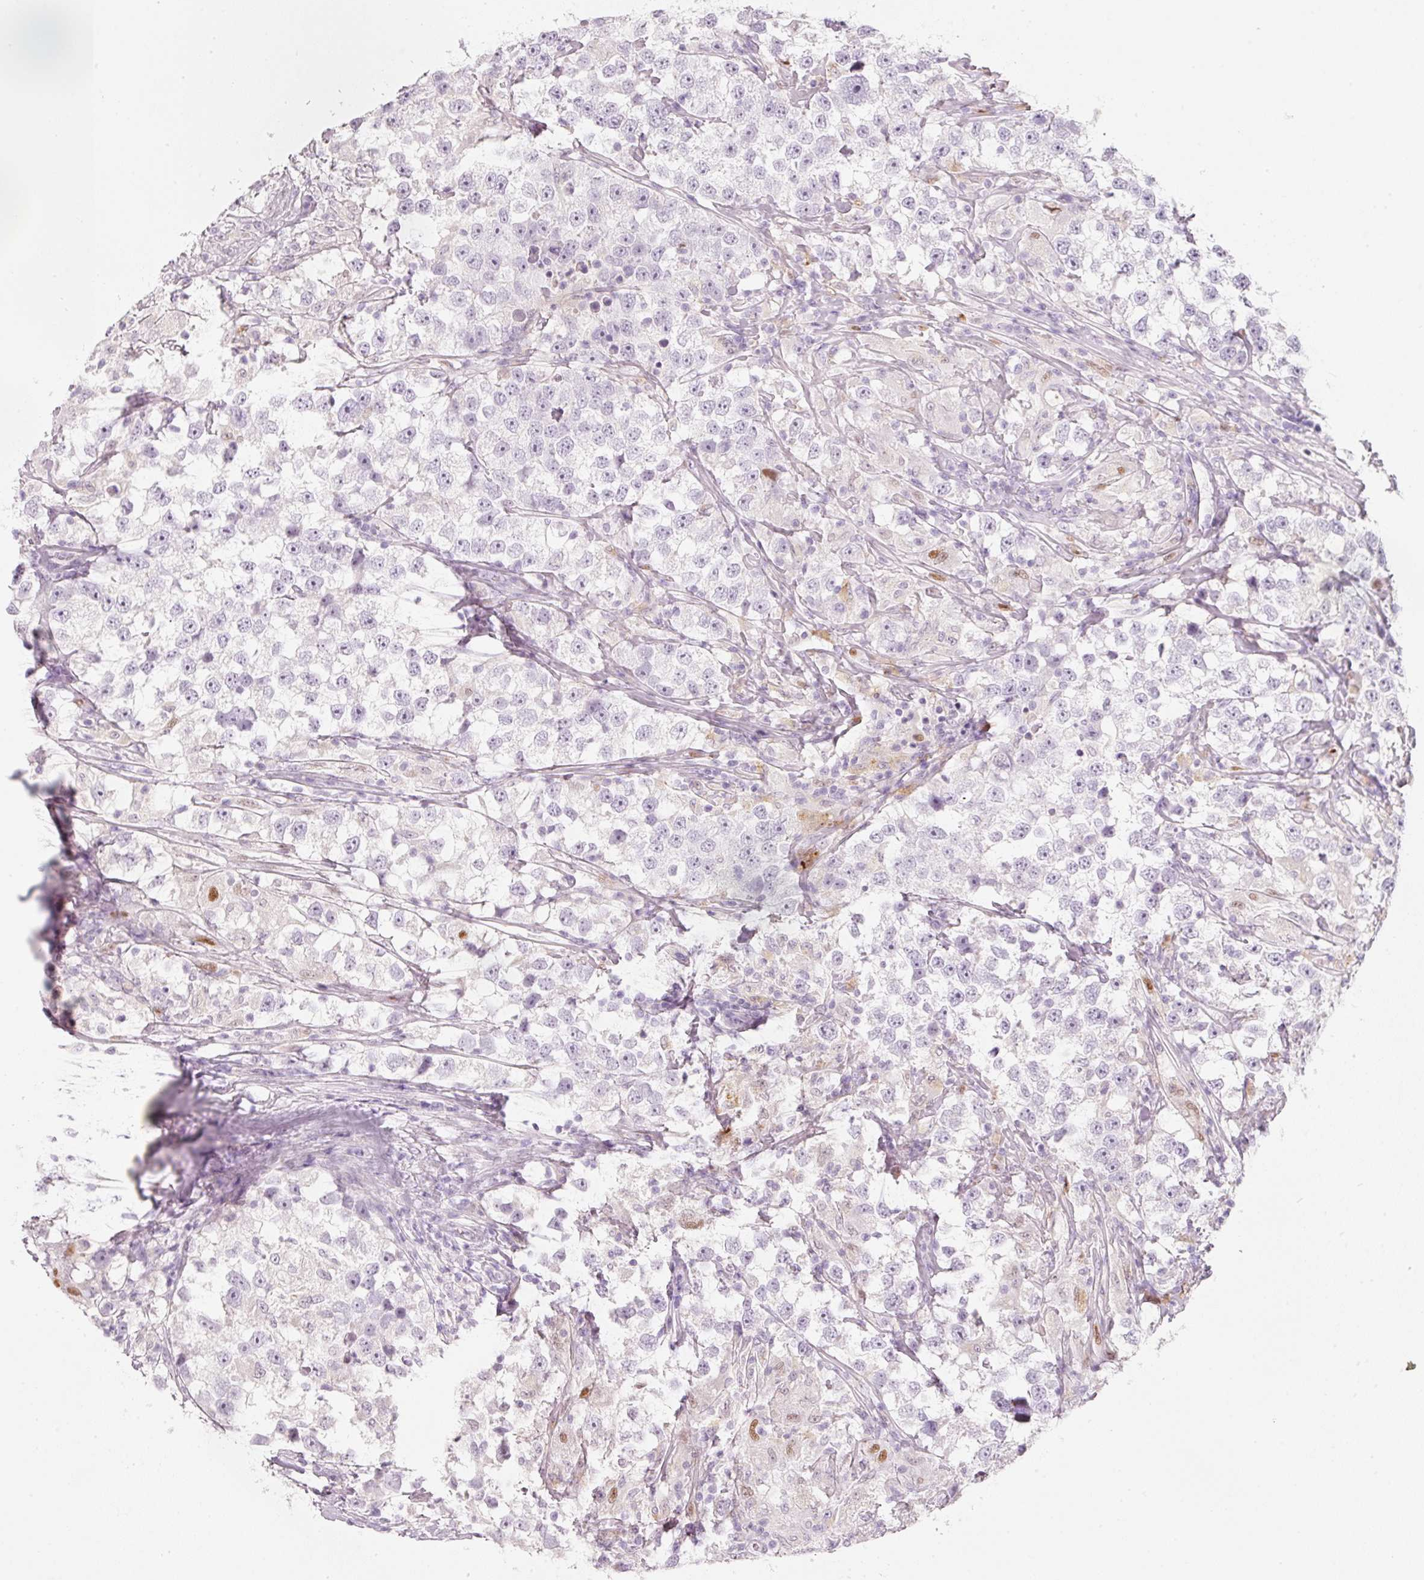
{"staining": {"intensity": "negative", "quantity": "none", "location": "none"}, "tissue": "testis cancer", "cell_type": "Tumor cells", "image_type": "cancer", "snomed": [{"axis": "morphology", "description": "Seminoma, NOS"}, {"axis": "topography", "description": "Testis"}], "caption": "Human testis seminoma stained for a protein using immunohistochemistry displays no positivity in tumor cells.", "gene": "ENSG00000206549", "patient": {"sex": "male", "age": 46}}